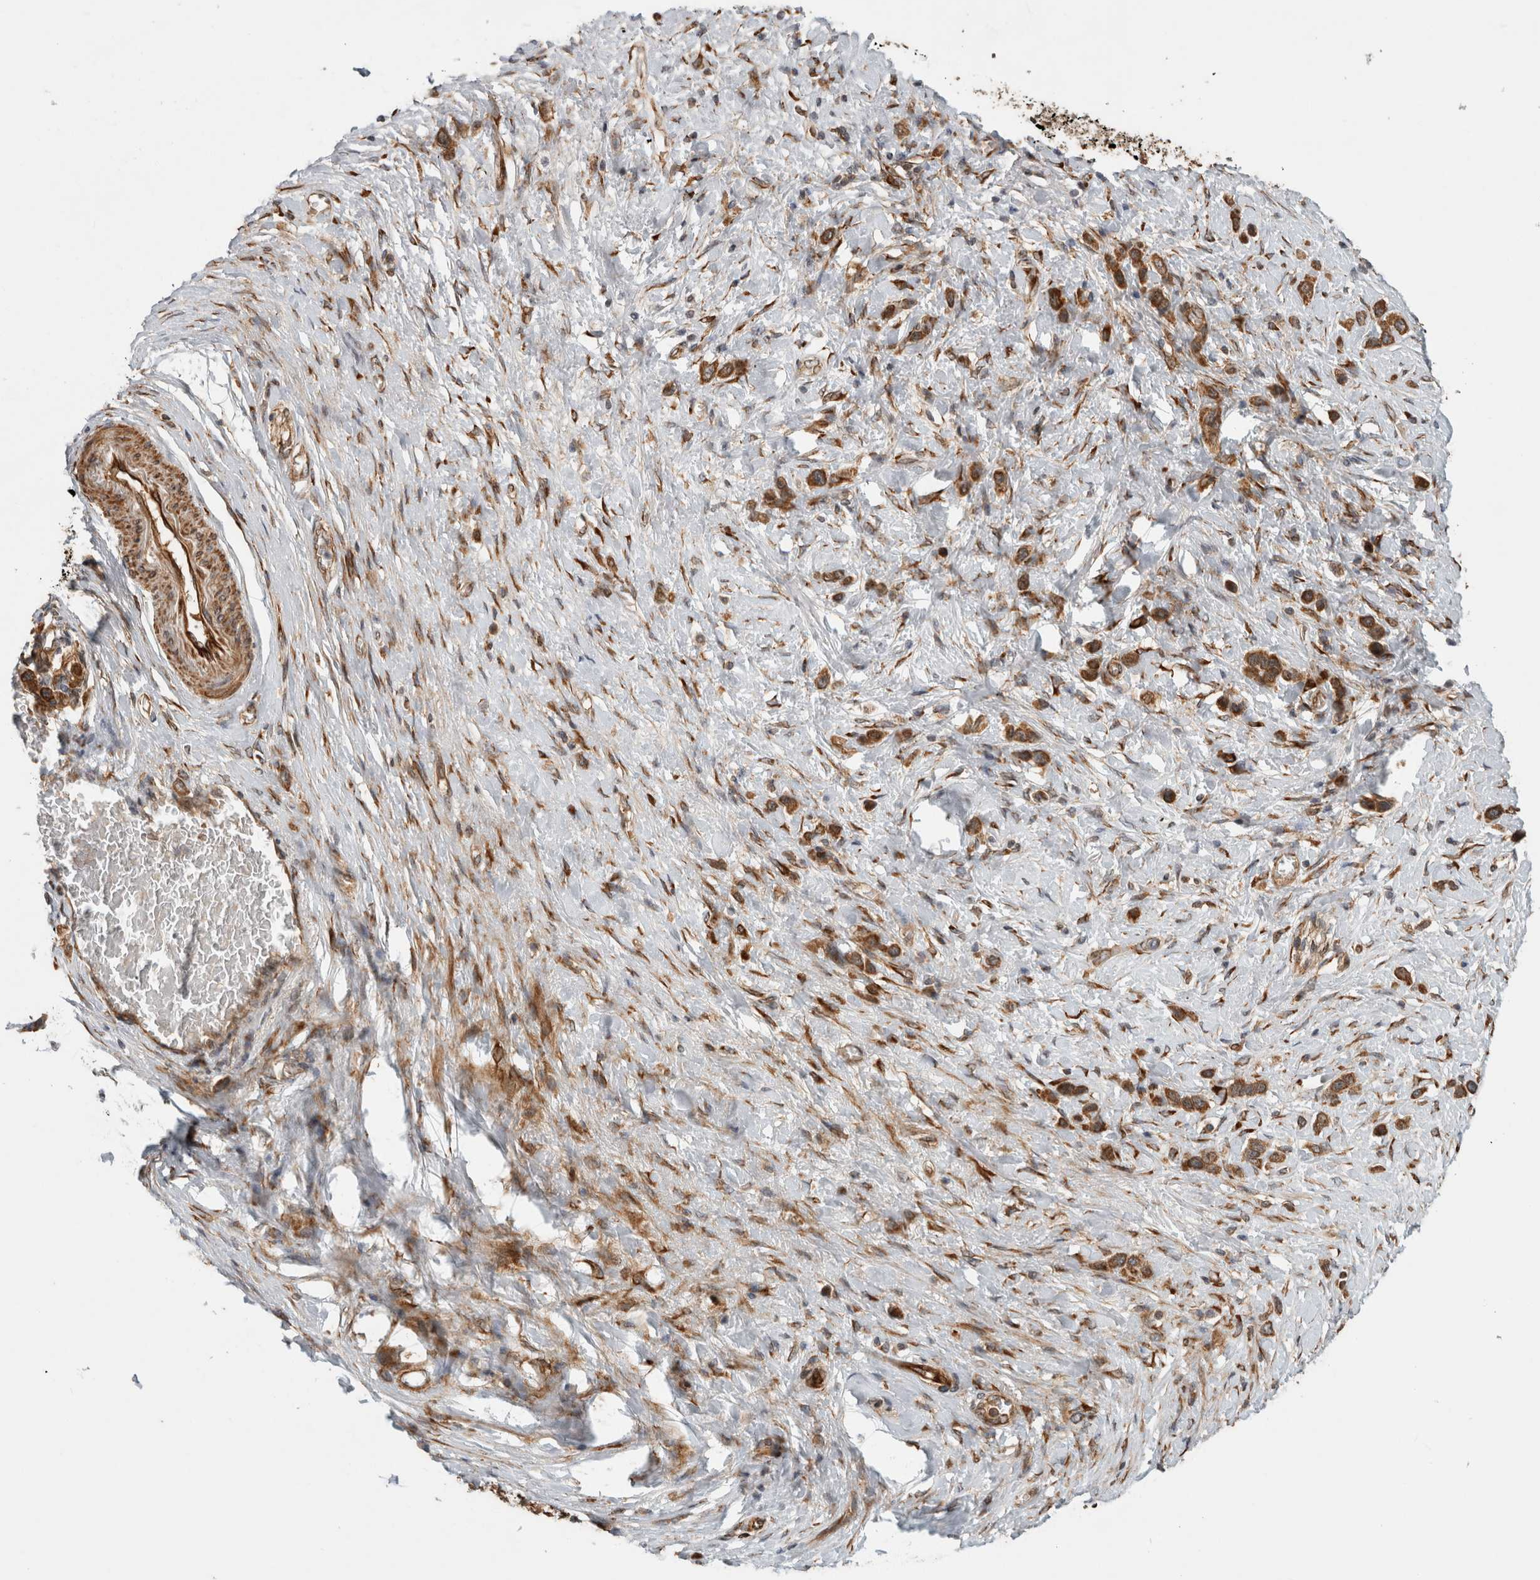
{"staining": {"intensity": "strong", "quantity": ">75%", "location": "cytoplasmic/membranous"}, "tissue": "stomach cancer", "cell_type": "Tumor cells", "image_type": "cancer", "snomed": [{"axis": "morphology", "description": "Adenocarcinoma, NOS"}, {"axis": "topography", "description": "Stomach"}], "caption": "Brown immunohistochemical staining in human stomach cancer (adenocarcinoma) demonstrates strong cytoplasmic/membranous staining in about >75% of tumor cells.", "gene": "TUBD1", "patient": {"sex": "female", "age": 65}}